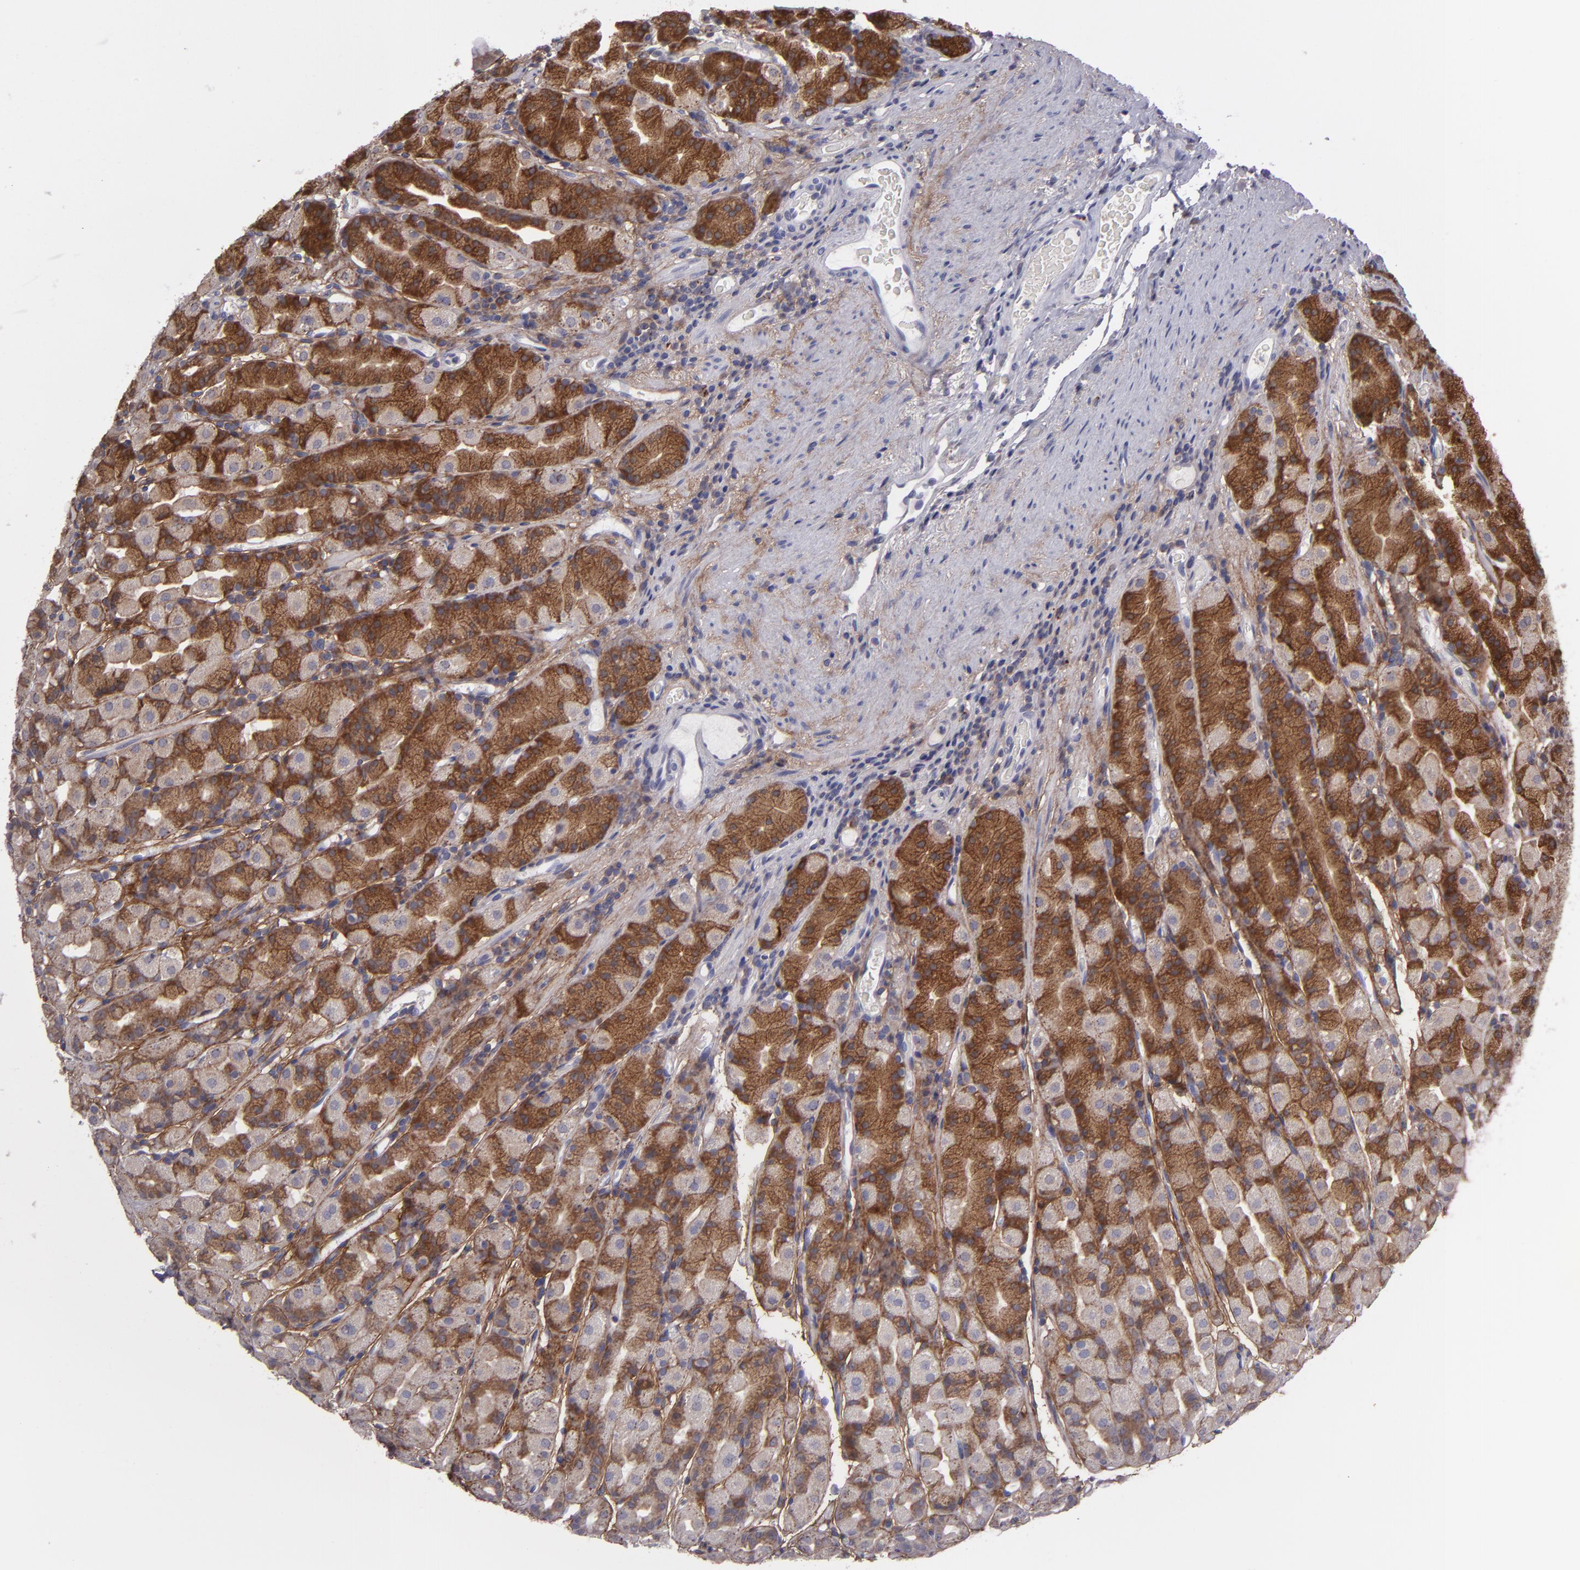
{"staining": {"intensity": "strong", "quantity": "25%-75%", "location": "cytoplasmic/membranous"}, "tissue": "stomach", "cell_type": "Glandular cells", "image_type": "normal", "snomed": [{"axis": "morphology", "description": "Normal tissue, NOS"}, {"axis": "topography", "description": "Stomach, upper"}], "caption": "DAB (3,3'-diaminobenzidine) immunohistochemical staining of unremarkable human stomach reveals strong cytoplasmic/membranous protein expression in approximately 25%-75% of glandular cells. (DAB IHC, brown staining for protein, blue staining for nuclei).", "gene": "IL12A", "patient": {"sex": "male", "age": 68}}